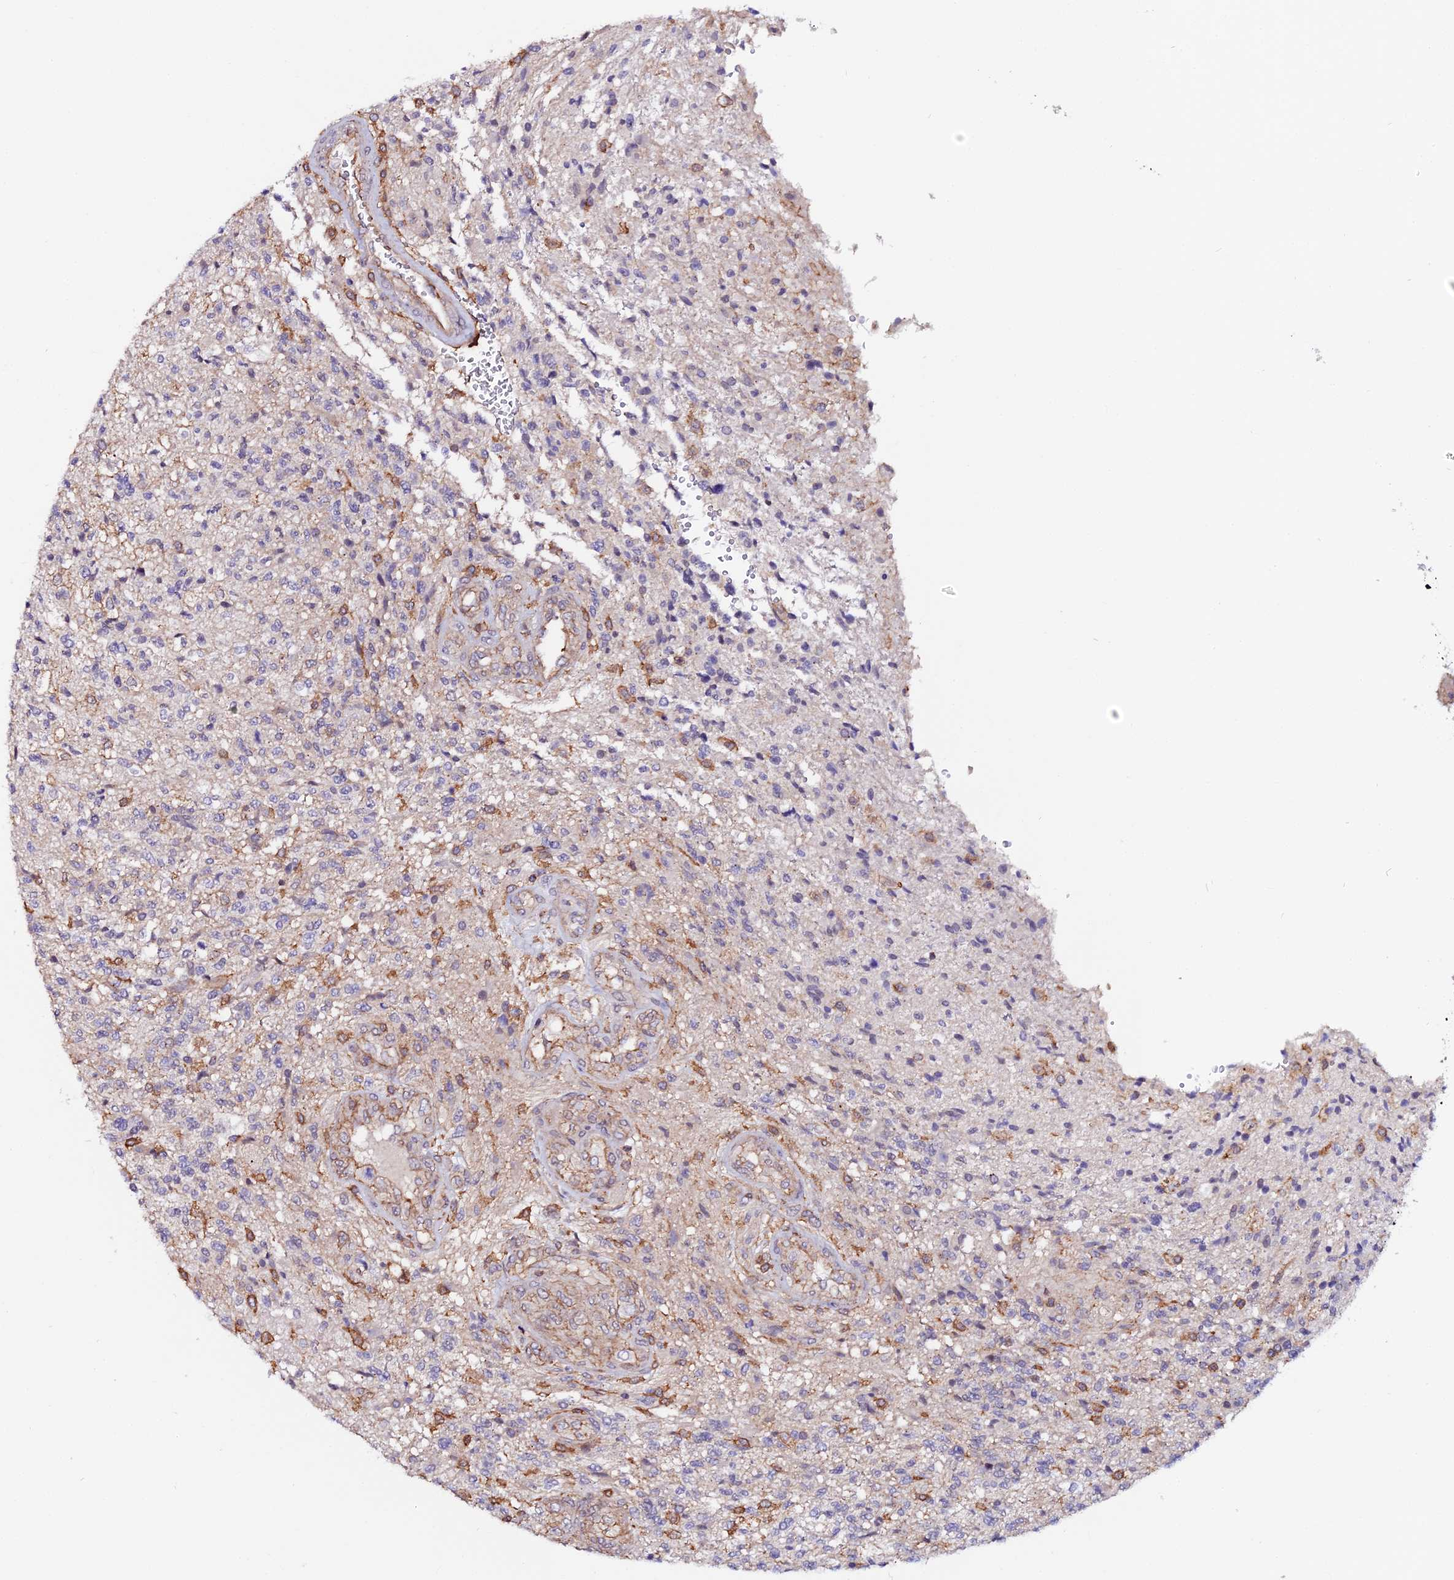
{"staining": {"intensity": "negative", "quantity": "none", "location": "none"}, "tissue": "glioma", "cell_type": "Tumor cells", "image_type": "cancer", "snomed": [{"axis": "morphology", "description": "Glioma, malignant, High grade"}, {"axis": "topography", "description": "Brain"}], "caption": "Immunohistochemistry of human glioma shows no expression in tumor cells. Nuclei are stained in blue.", "gene": "USP17L15", "patient": {"sex": "male", "age": 56}}